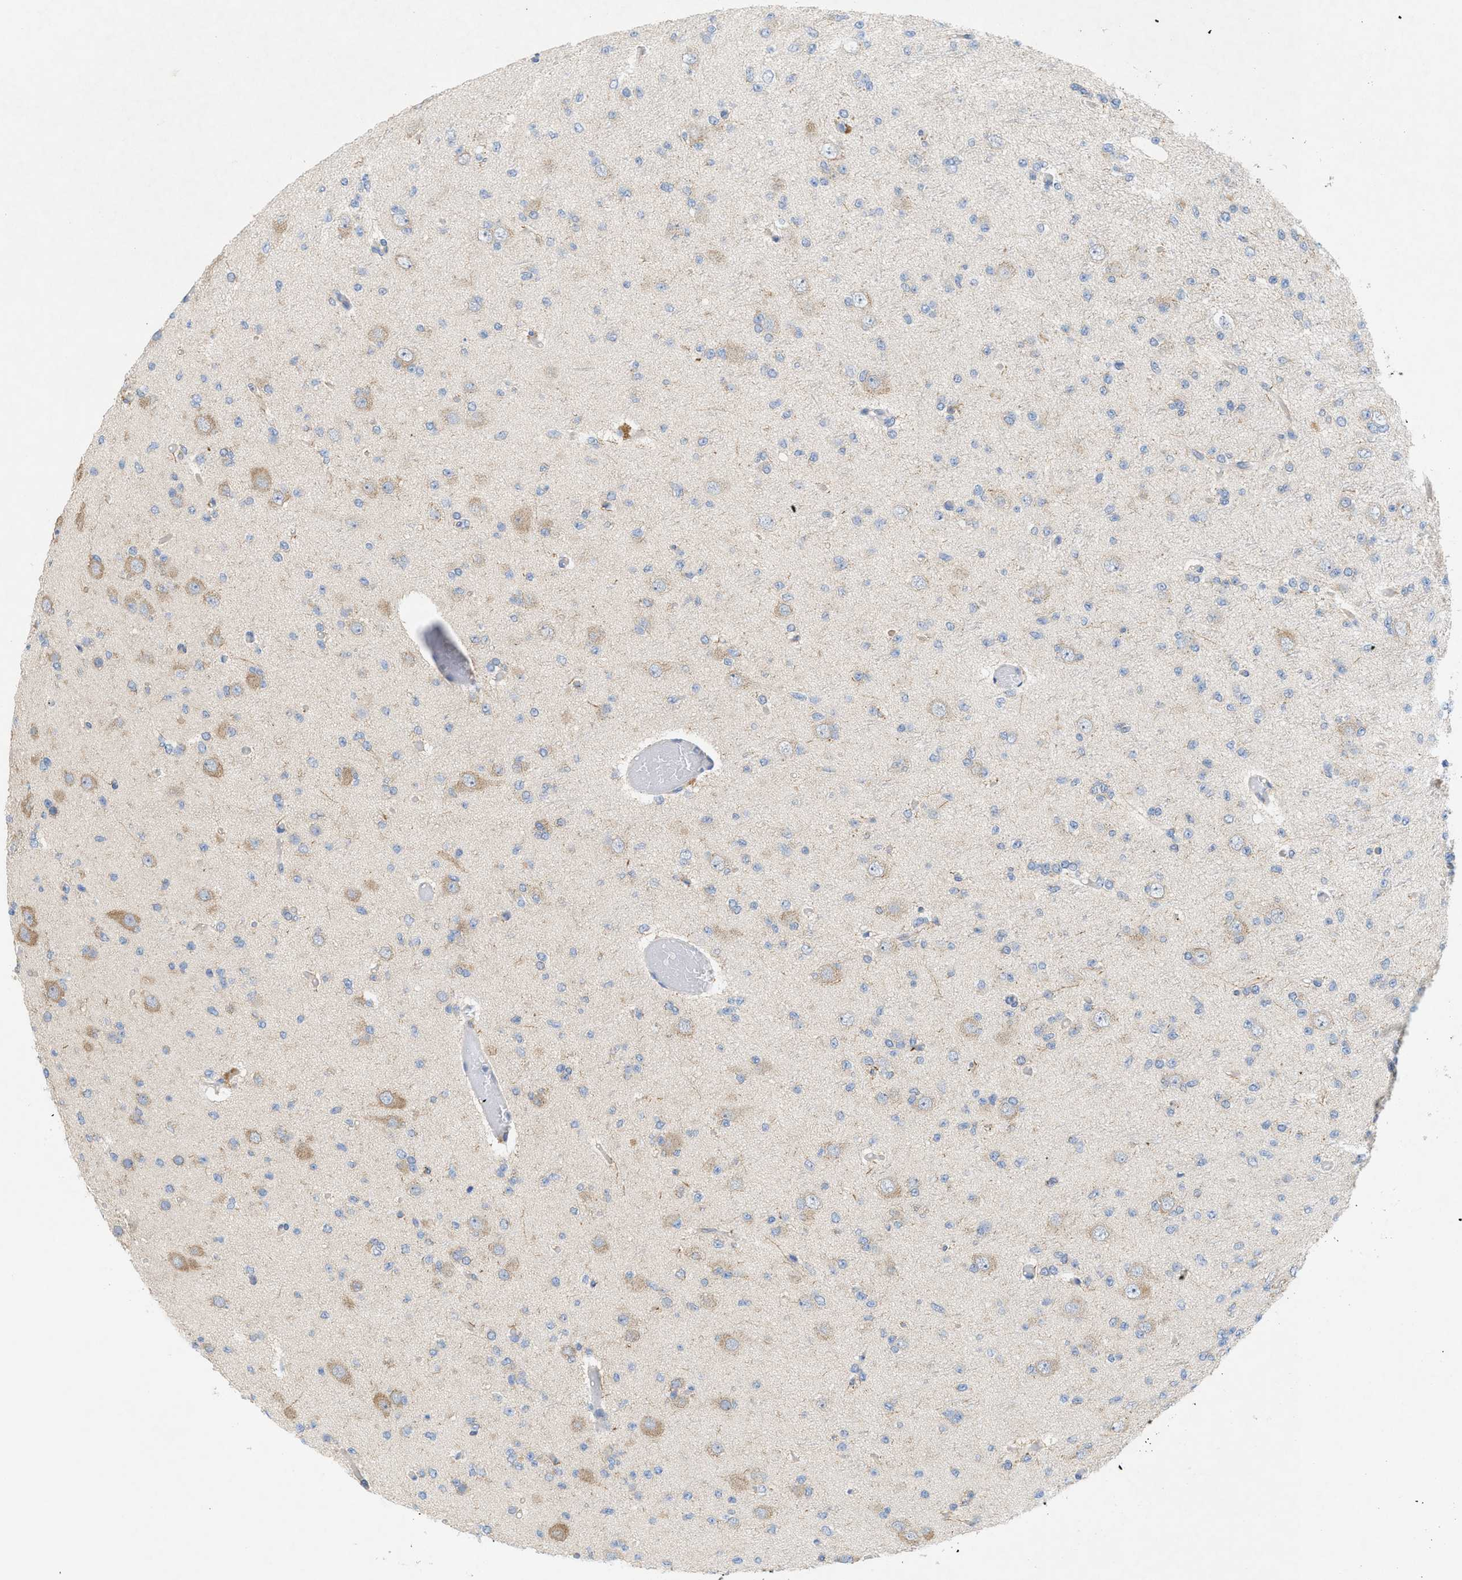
{"staining": {"intensity": "negative", "quantity": "none", "location": "none"}, "tissue": "glioma", "cell_type": "Tumor cells", "image_type": "cancer", "snomed": [{"axis": "morphology", "description": "Glioma, malignant, Low grade"}, {"axis": "topography", "description": "Brain"}], "caption": "High magnification brightfield microscopy of malignant glioma (low-grade) stained with DAB (3,3'-diaminobenzidine) (brown) and counterstained with hematoxylin (blue): tumor cells show no significant positivity.", "gene": "UBAP2", "patient": {"sex": "female", "age": 22}}